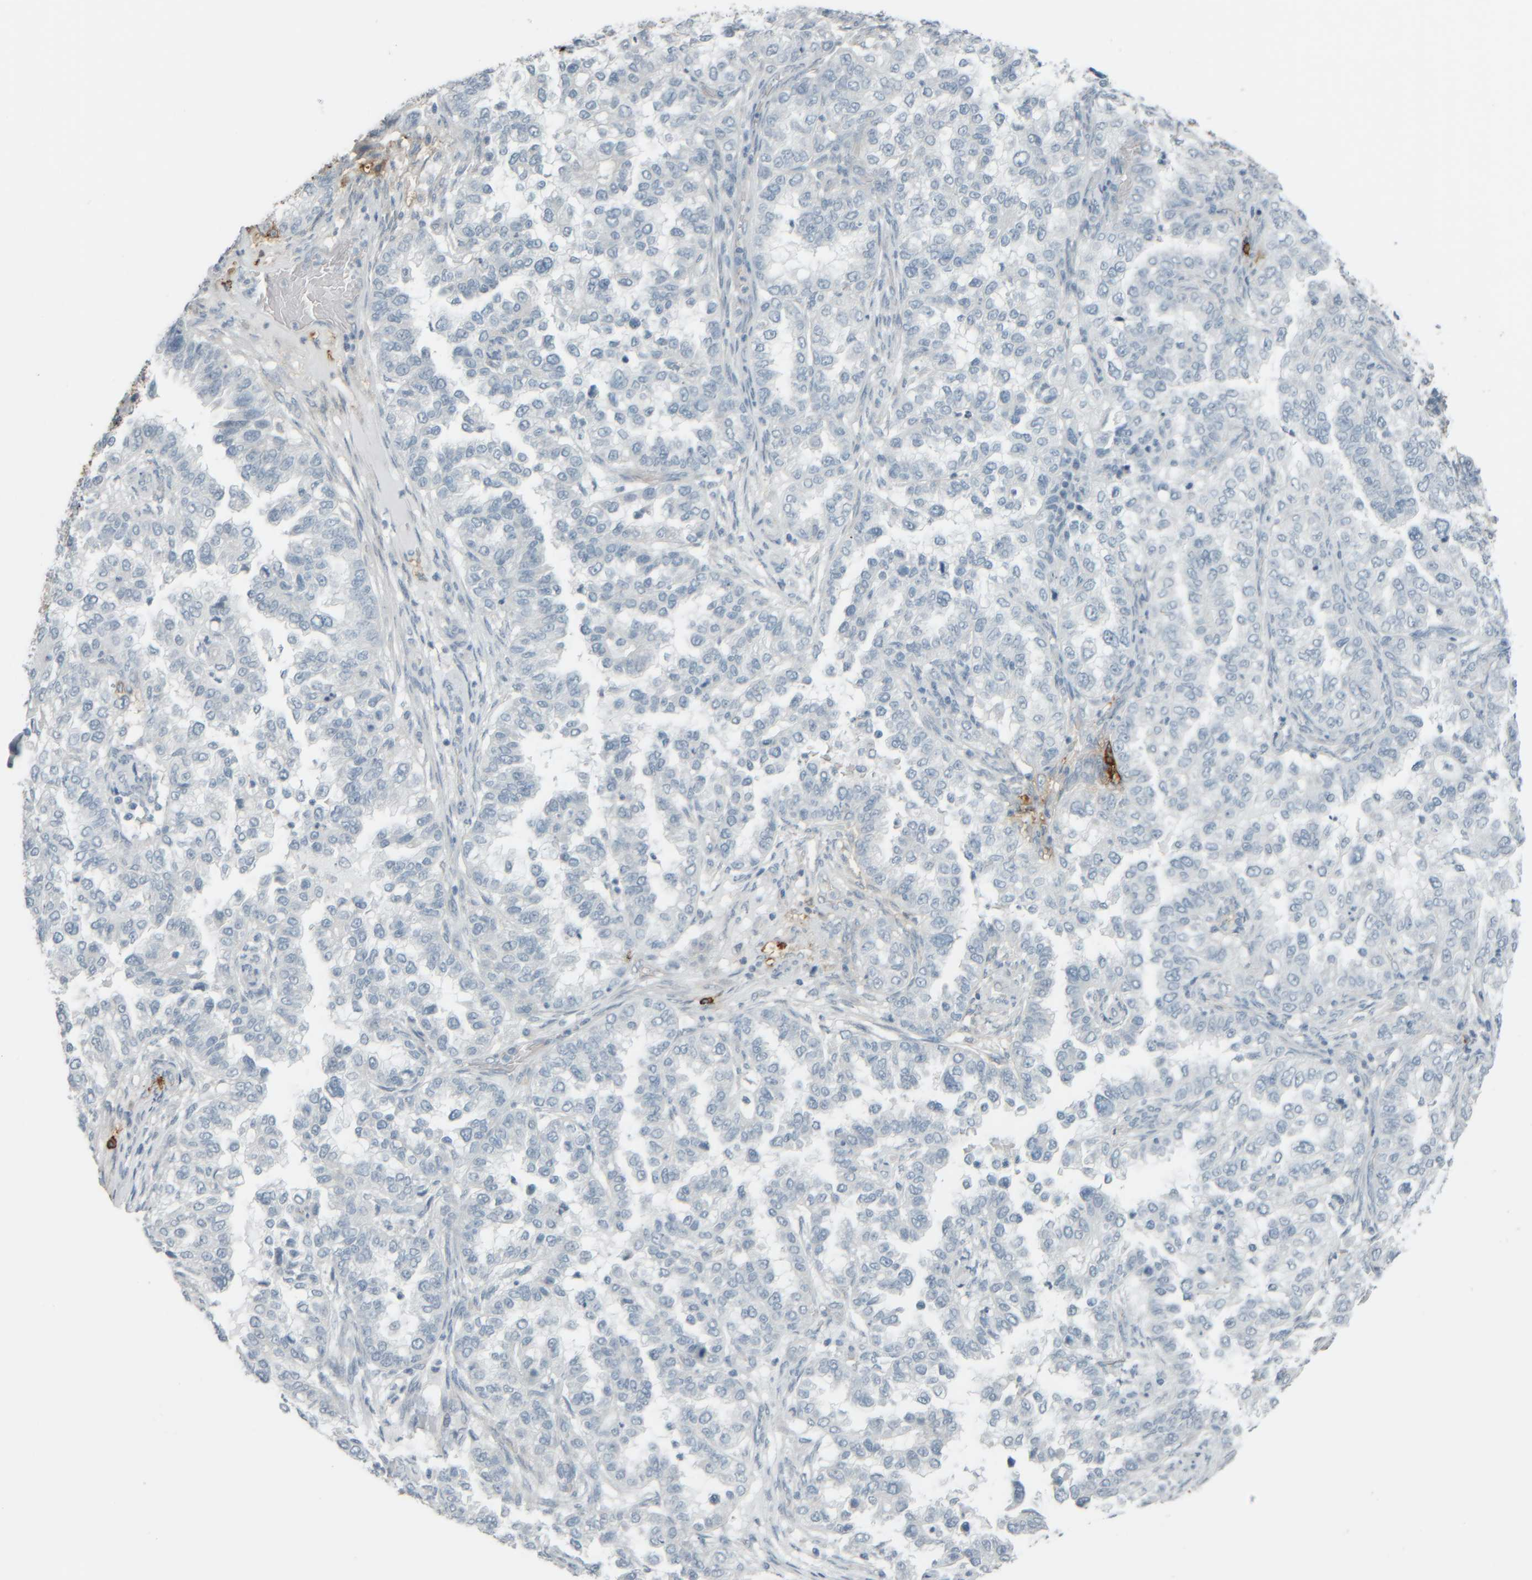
{"staining": {"intensity": "negative", "quantity": "none", "location": "none"}, "tissue": "endometrial cancer", "cell_type": "Tumor cells", "image_type": "cancer", "snomed": [{"axis": "morphology", "description": "Adenocarcinoma, NOS"}, {"axis": "topography", "description": "Endometrium"}], "caption": "This is a photomicrograph of immunohistochemistry (IHC) staining of endometrial cancer (adenocarcinoma), which shows no expression in tumor cells.", "gene": "TPSAB1", "patient": {"sex": "female", "age": 85}}